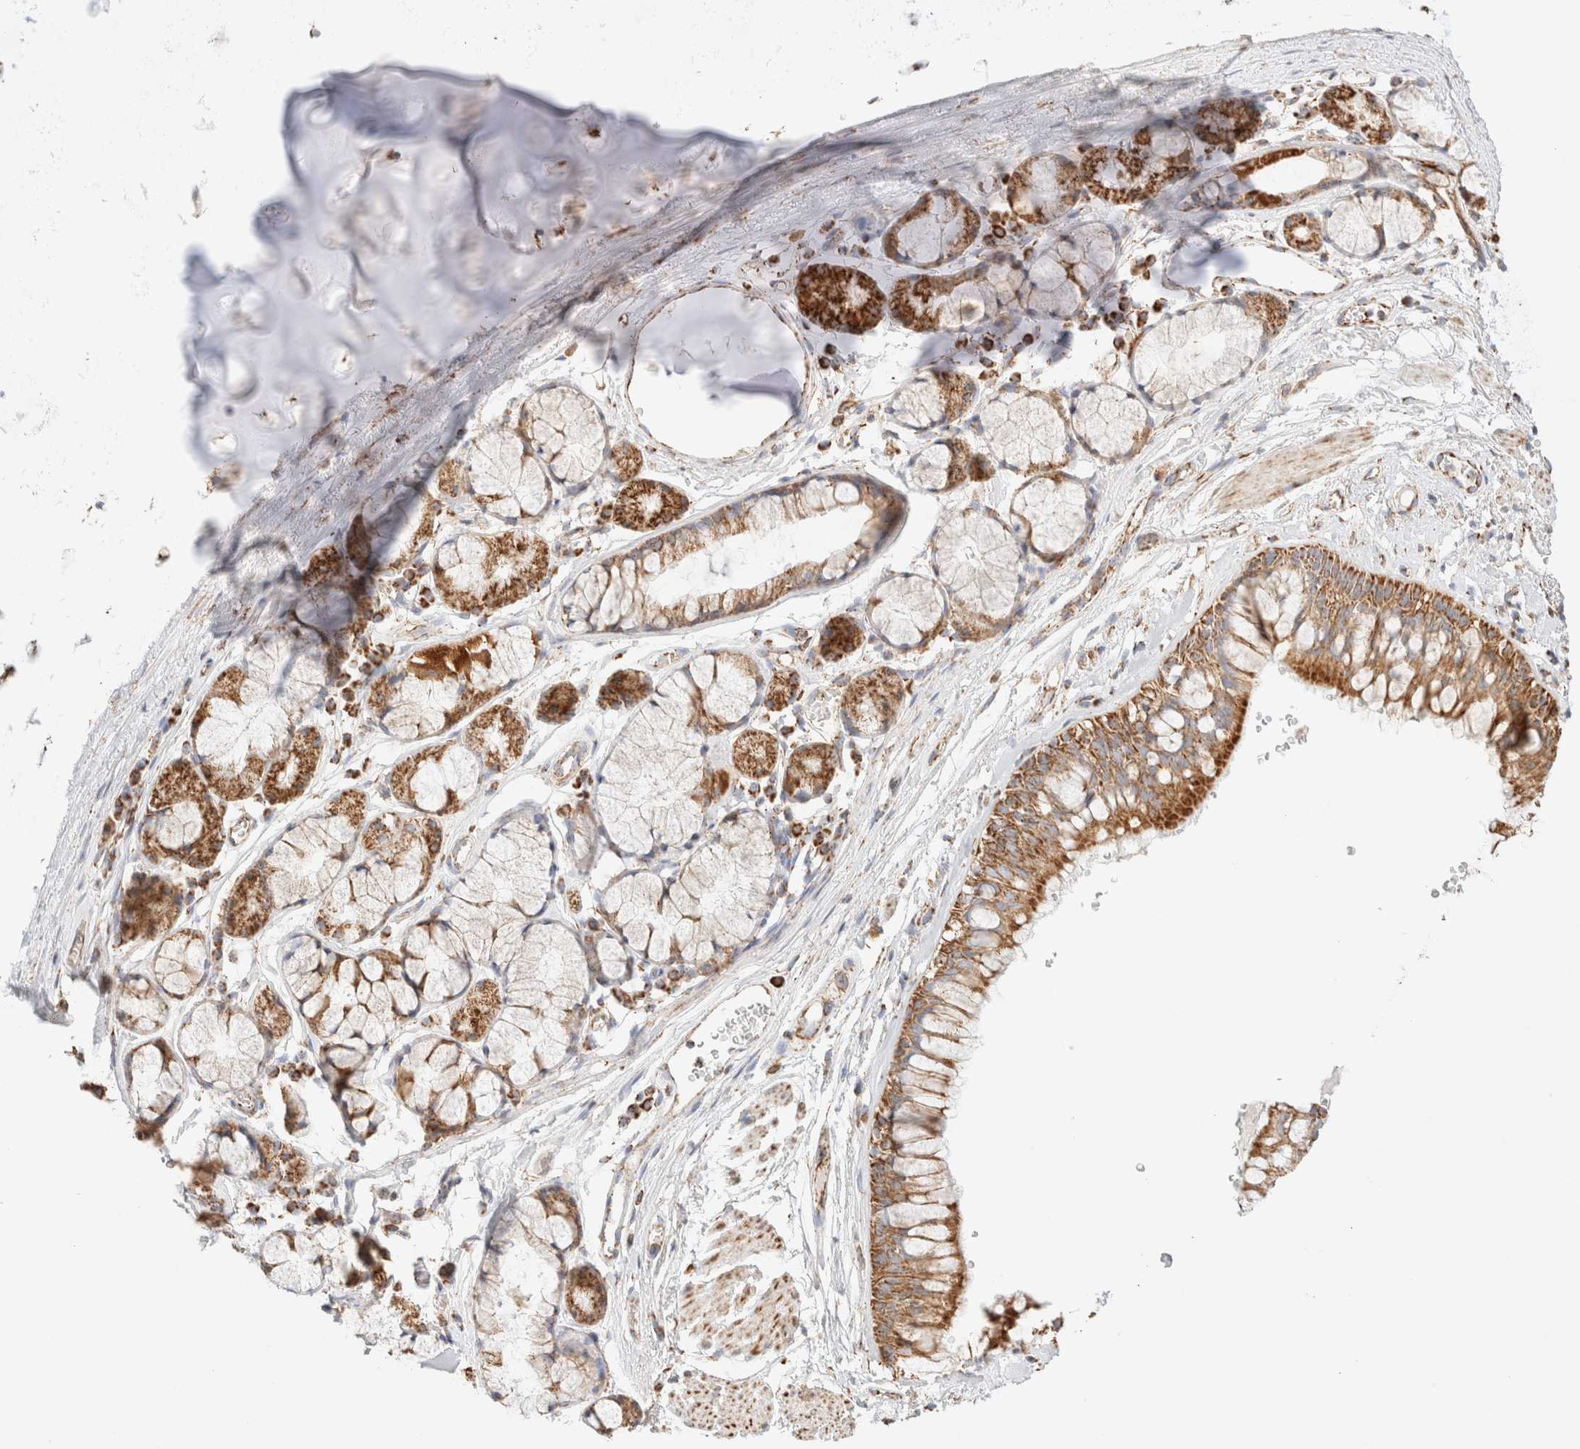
{"staining": {"intensity": "strong", "quantity": ">75%", "location": "cytoplasmic/membranous"}, "tissue": "bronchus", "cell_type": "Respiratory epithelial cells", "image_type": "normal", "snomed": [{"axis": "morphology", "description": "Normal tissue, NOS"}, {"axis": "topography", "description": "Cartilage tissue"}, {"axis": "topography", "description": "Bronchus"}], "caption": "Immunohistochemistry (IHC) histopathology image of unremarkable human bronchus stained for a protein (brown), which shows high levels of strong cytoplasmic/membranous expression in approximately >75% of respiratory epithelial cells.", "gene": "PHB2", "patient": {"sex": "female", "age": 53}}